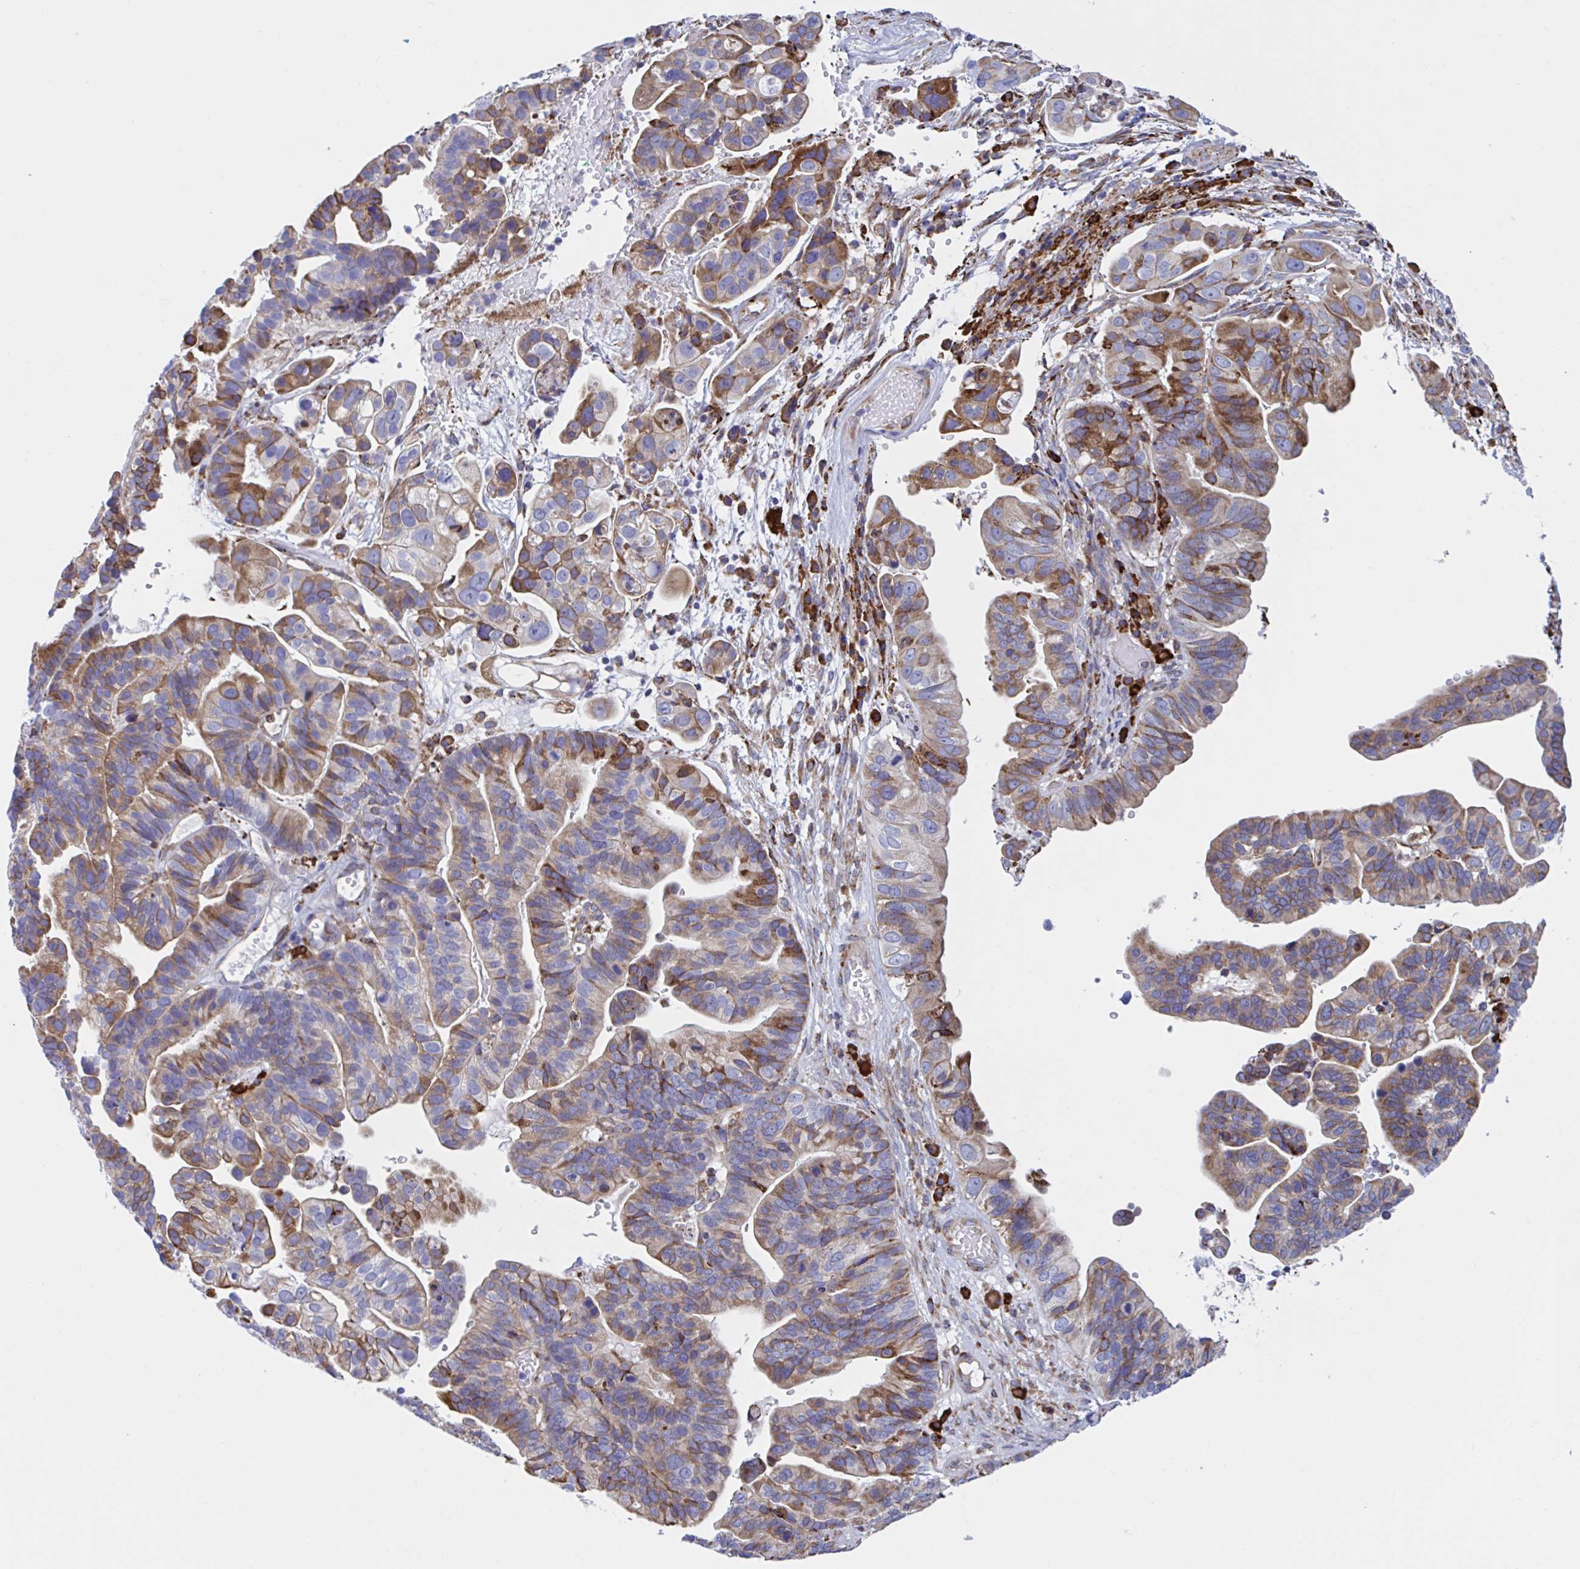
{"staining": {"intensity": "moderate", "quantity": ">75%", "location": "cytoplasmic/membranous"}, "tissue": "ovarian cancer", "cell_type": "Tumor cells", "image_type": "cancer", "snomed": [{"axis": "morphology", "description": "Cystadenocarcinoma, serous, NOS"}, {"axis": "topography", "description": "Ovary"}], "caption": "Protein expression analysis of ovarian cancer shows moderate cytoplasmic/membranous staining in about >75% of tumor cells. (DAB IHC, brown staining for protein, blue staining for nuclei).", "gene": "PEAK3", "patient": {"sex": "female", "age": 56}}